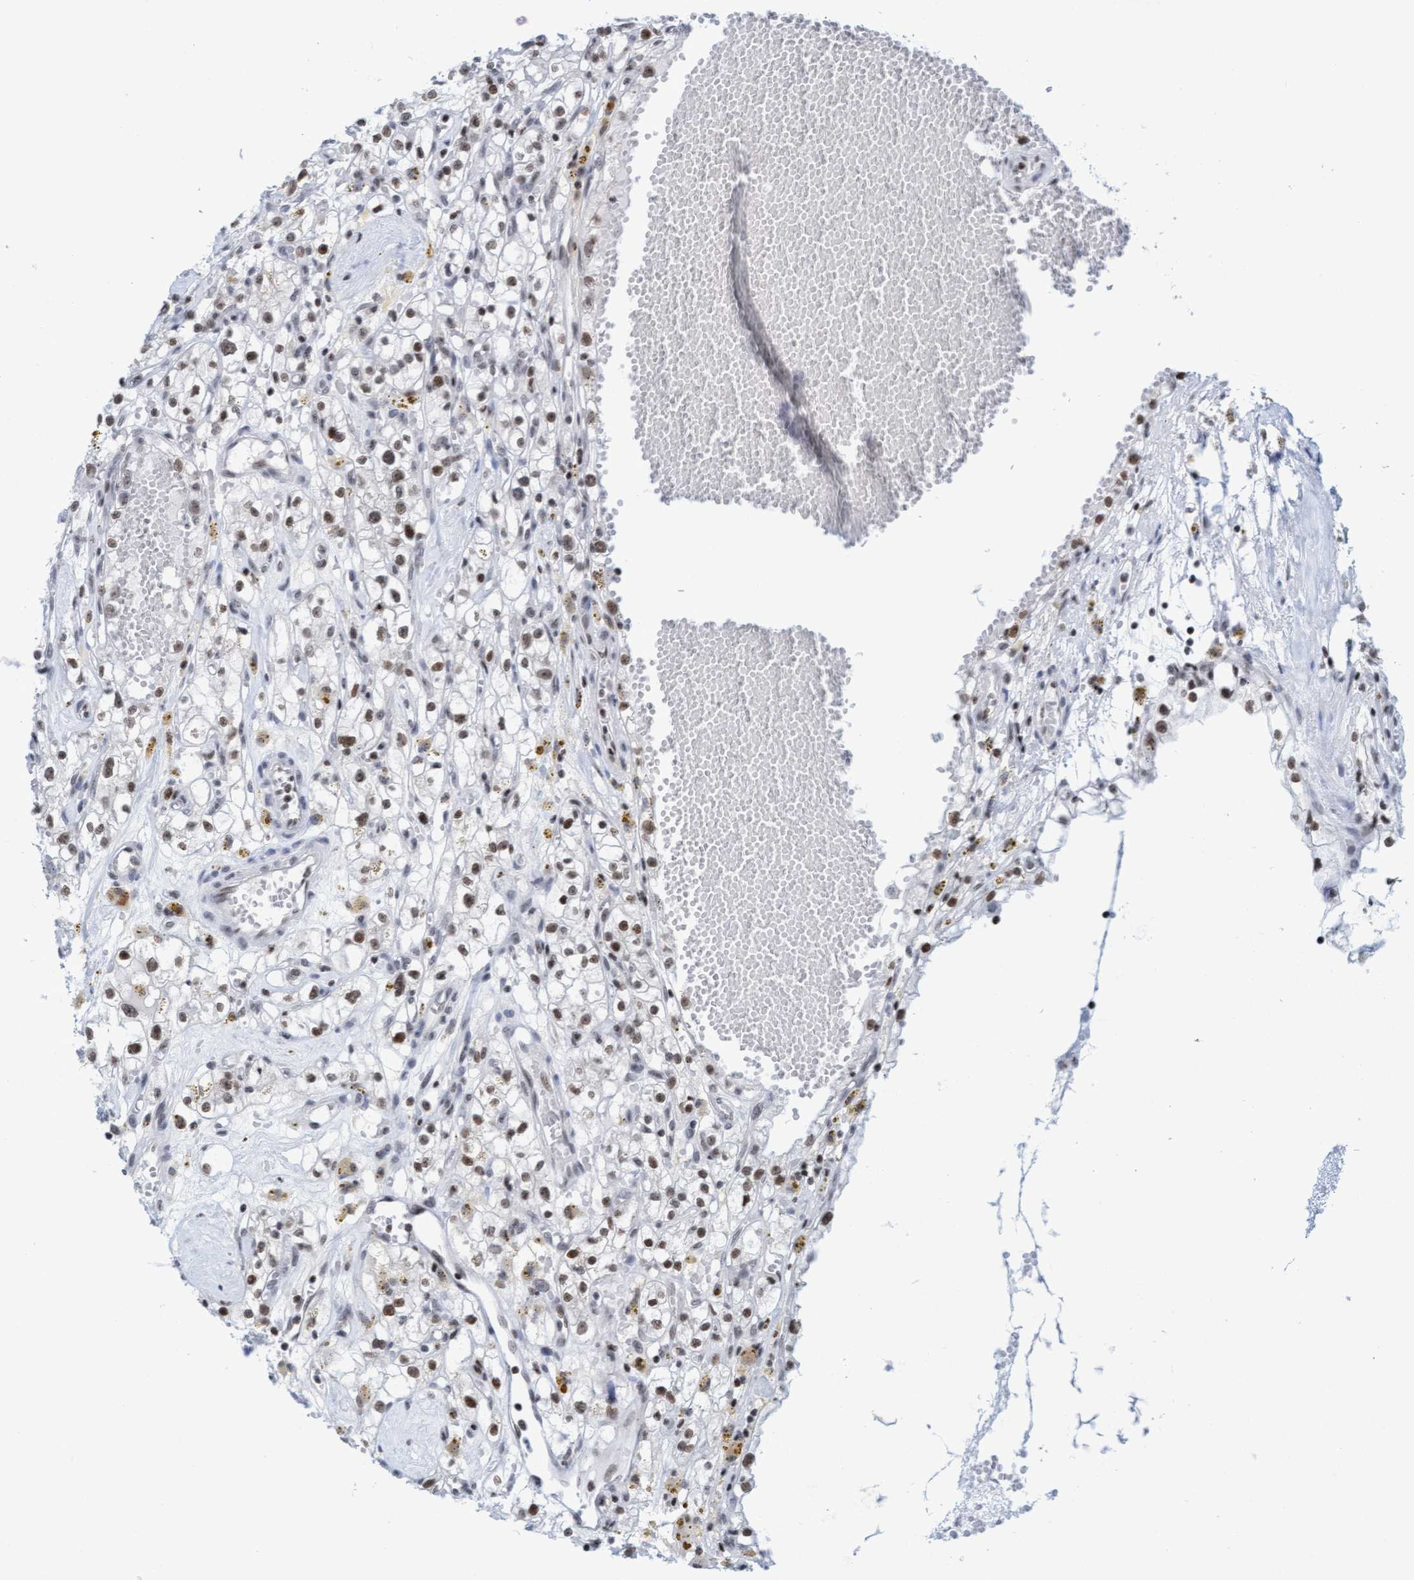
{"staining": {"intensity": "moderate", "quantity": ">75%", "location": "nuclear"}, "tissue": "renal cancer", "cell_type": "Tumor cells", "image_type": "cancer", "snomed": [{"axis": "morphology", "description": "Adenocarcinoma, NOS"}, {"axis": "topography", "description": "Kidney"}], "caption": "The immunohistochemical stain labels moderate nuclear staining in tumor cells of renal adenocarcinoma tissue.", "gene": "GLRX2", "patient": {"sex": "male", "age": 56}}